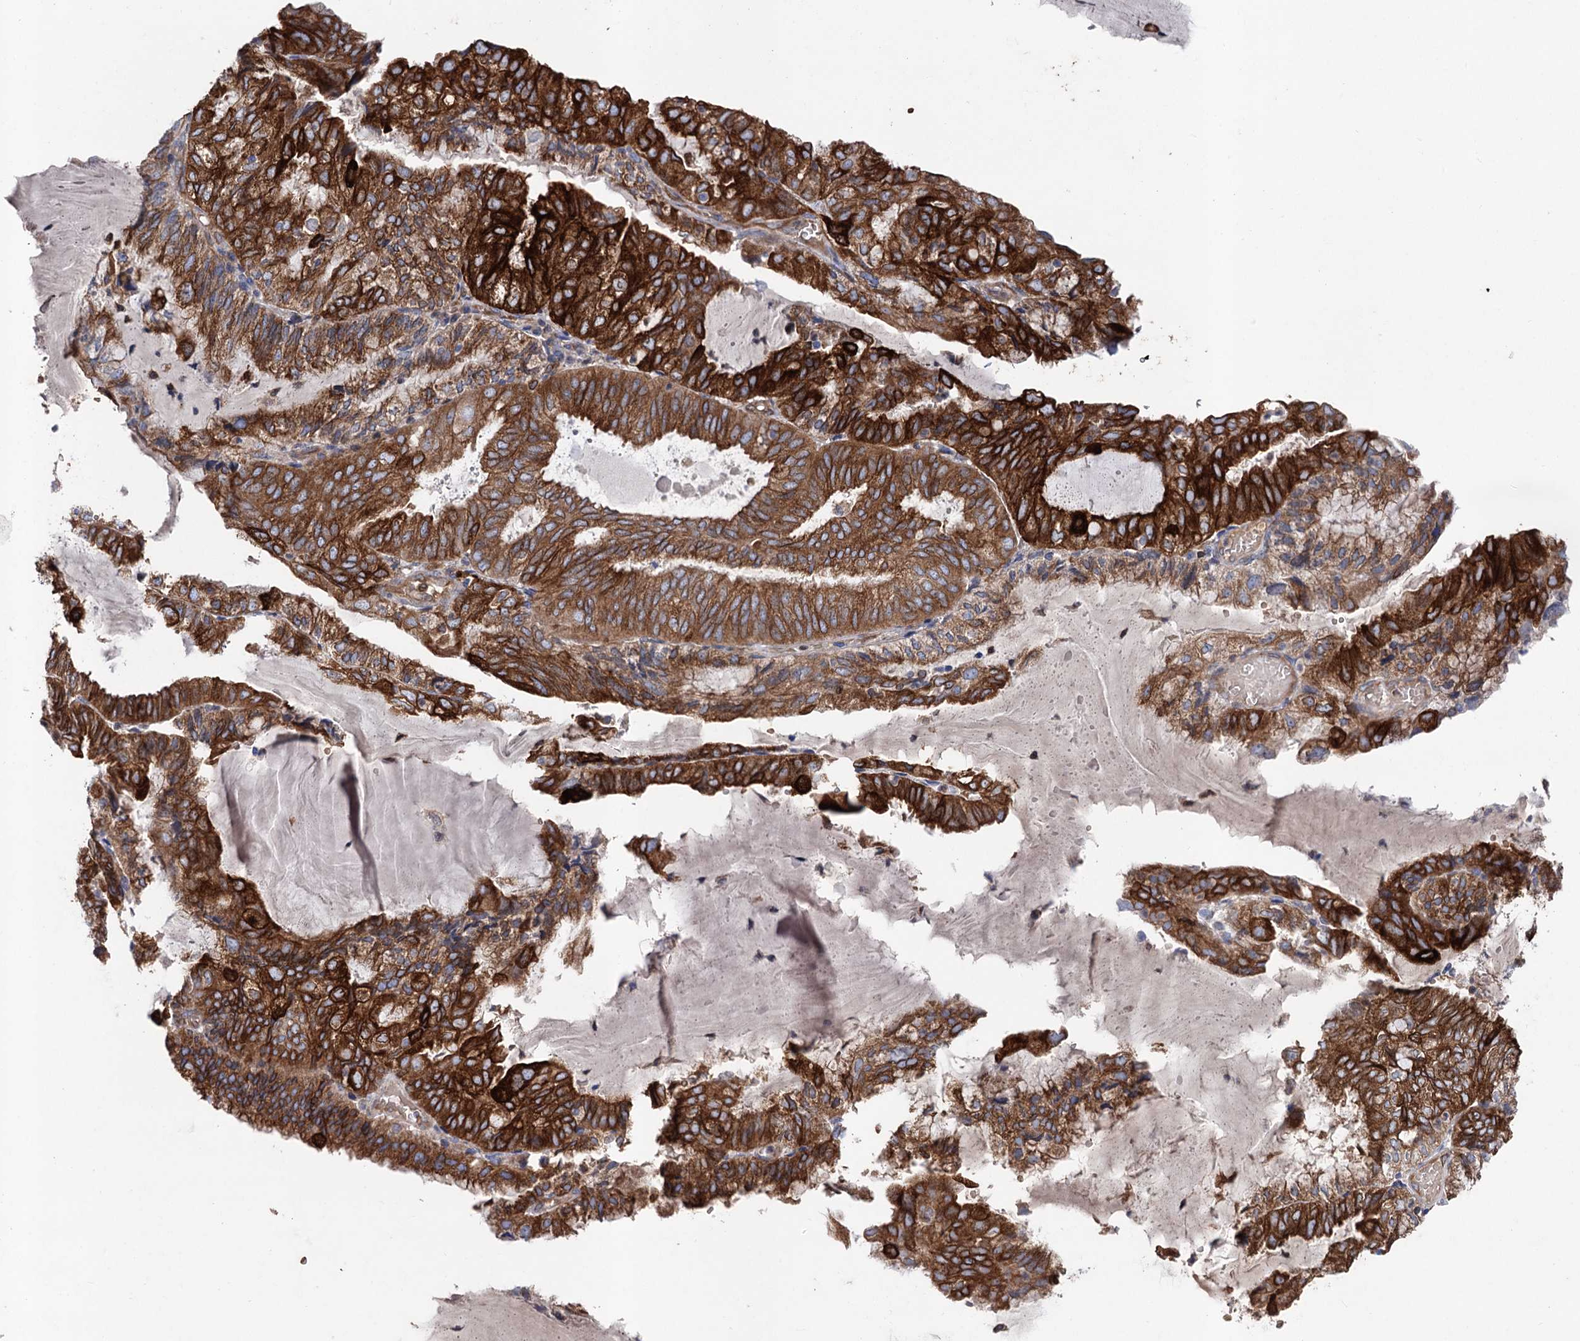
{"staining": {"intensity": "strong", "quantity": ">75%", "location": "cytoplasmic/membranous"}, "tissue": "endometrial cancer", "cell_type": "Tumor cells", "image_type": "cancer", "snomed": [{"axis": "morphology", "description": "Adenocarcinoma, NOS"}, {"axis": "topography", "description": "Endometrium"}], "caption": "Endometrial cancer (adenocarcinoma) stained with DAB IHC reveals high levels of strong cytoplasmic/membranous expression in about >75% of tumor cells.", "gene": "STING1", "patient": {"sex": "female", "age": 81}}